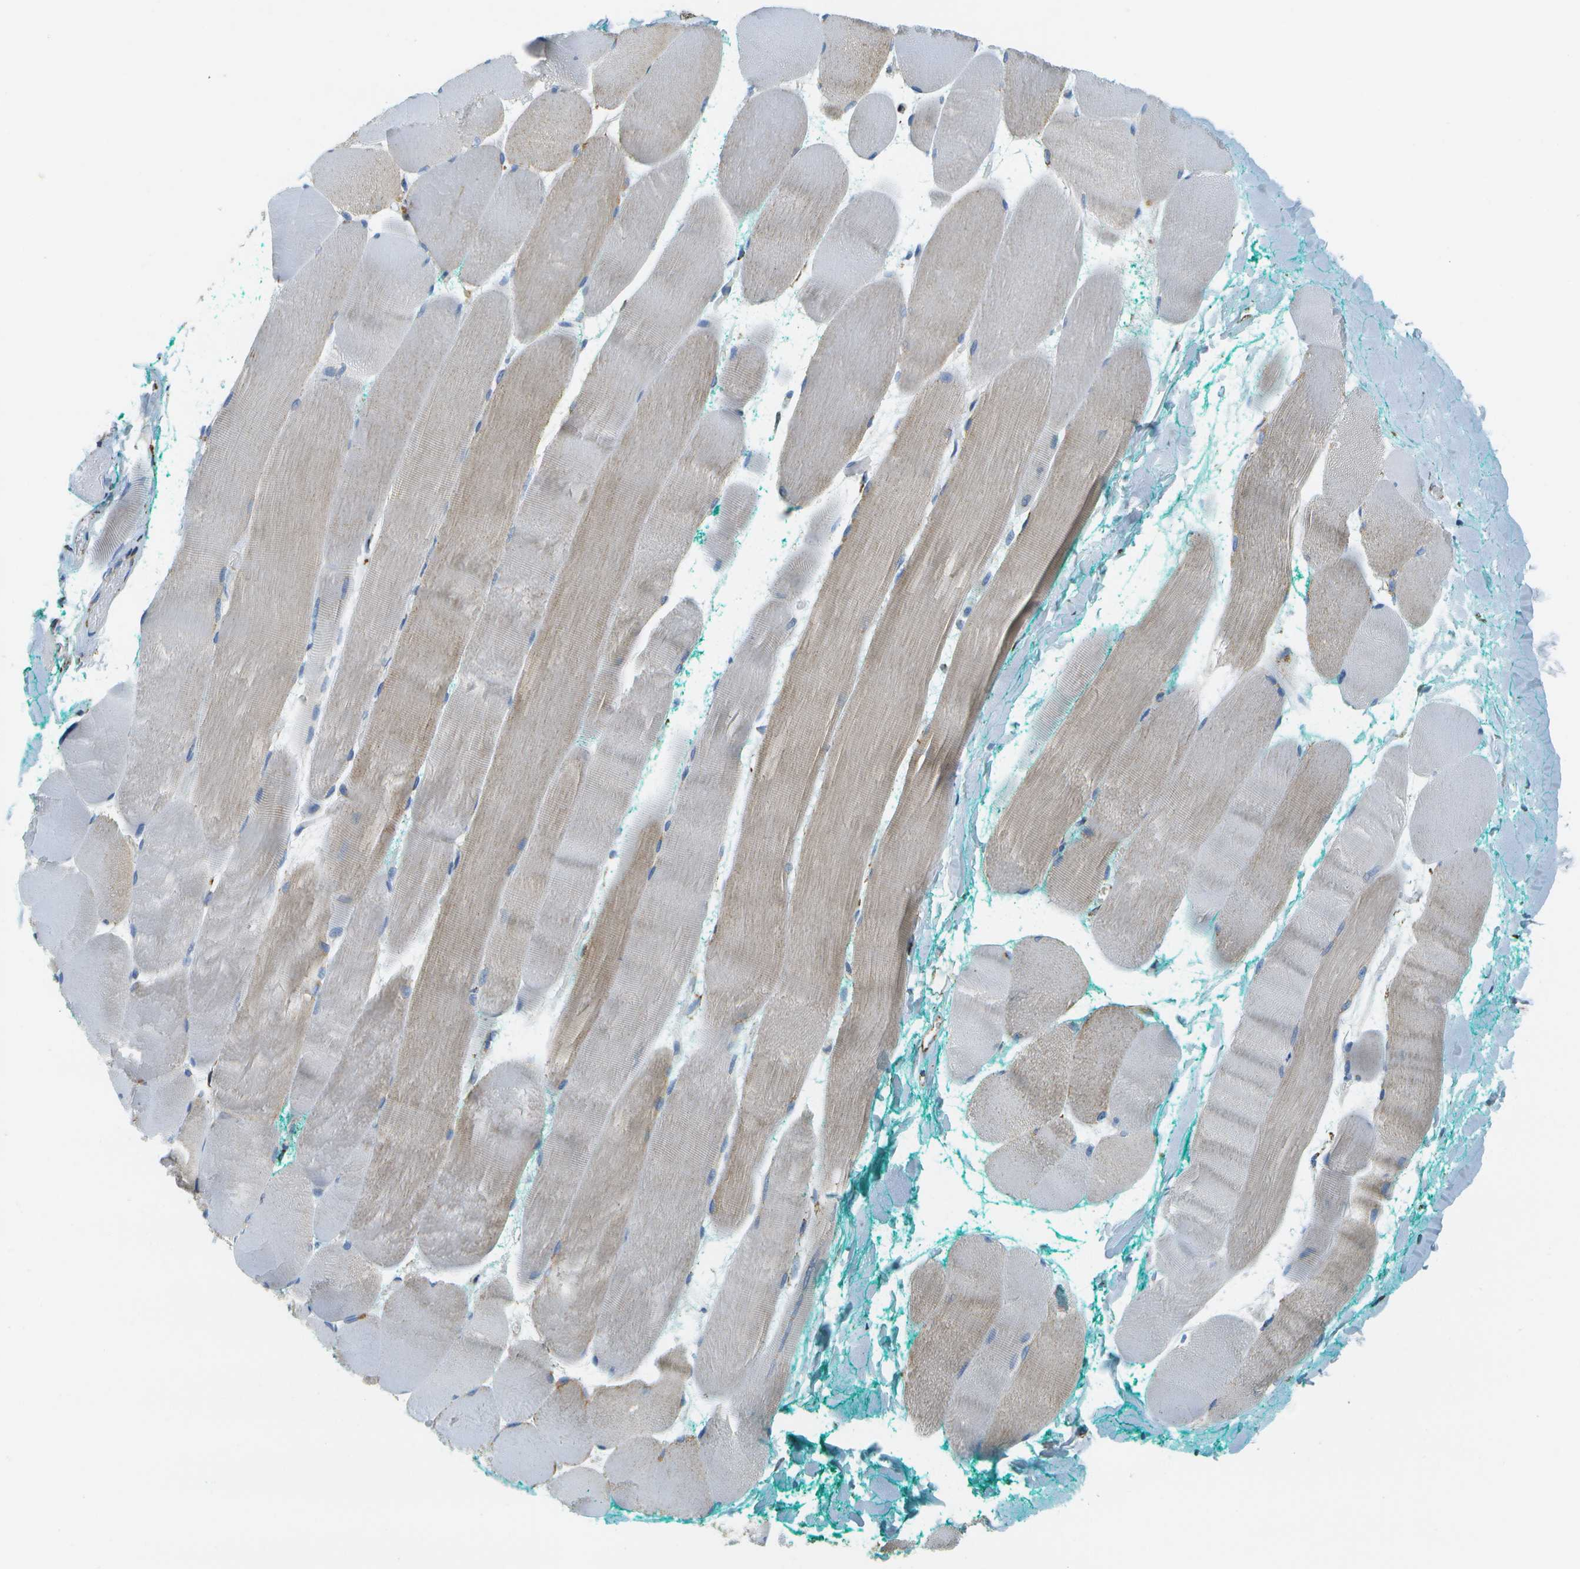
{"staining": {"intensity": "weak", "quantity": "<25%", "location": "cytoplasmic/membranous"}, "tissue": "skeletal muscle", "cell_type": "Myocytes", "image_type": "normal", "snomed": [{"axis": "morphology", "description": "Normal tissue, NOS"}, {"axis": "morphology", "description": "Squamous cell carcinoma, NOS"}, {"axis": "topography", "description": "Skeletal muscle"}], "caption": "A high-resolution photomicrograph shows IHC staining of normal skeletal muscle, which reveals no significant positivity in myocytes.", "gene": "HLCS", "patient": {"sex": "male", "age": 51}}